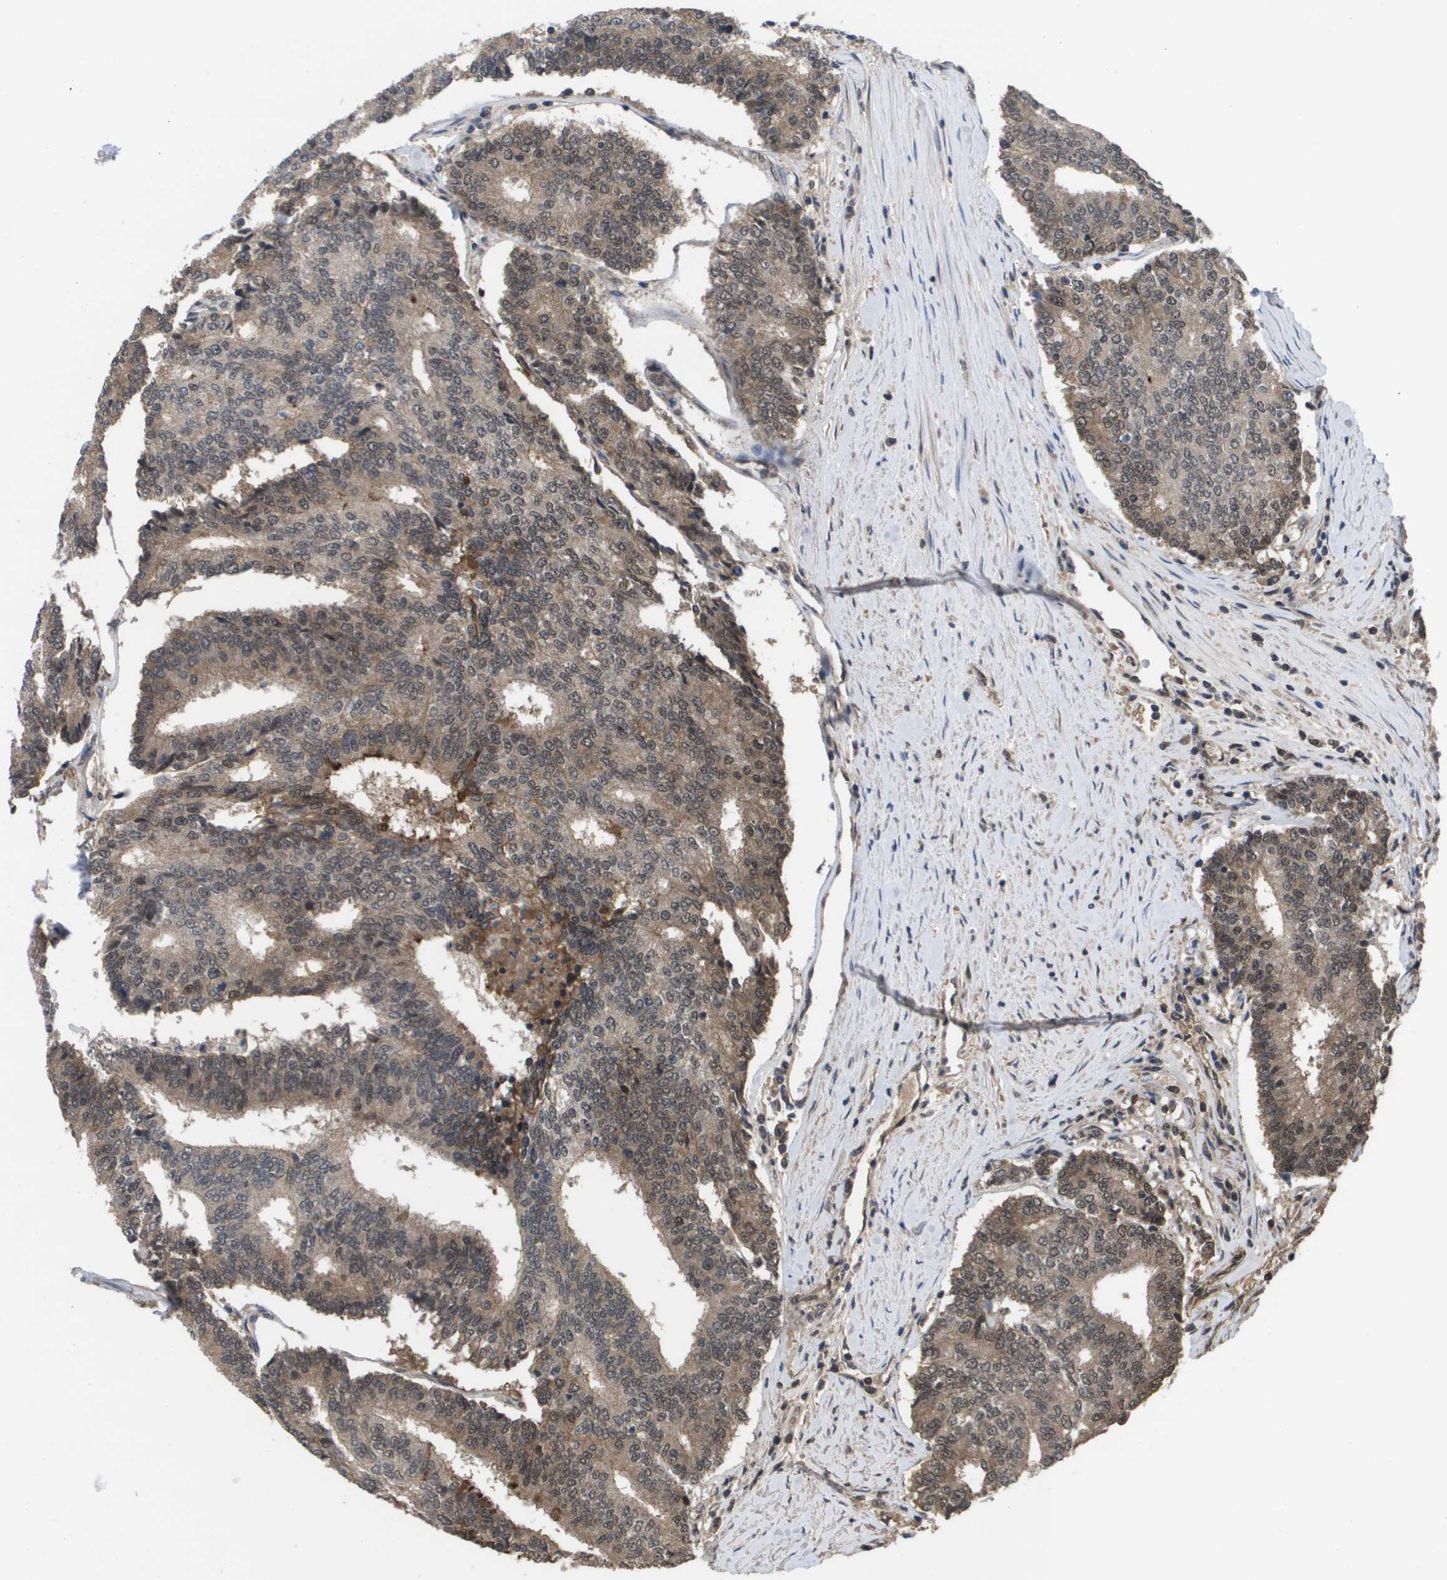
{"staining": {"intensity": "moderate", "quantity": ">75%", "location": "cytoplasmic/membranous,nuclear"}, "tissue": "prostate cancer", "cell_type": "Tumor cells", "image_type": "cancer", "snomed": [{"axis": "morphology", "description": "Normal tissue, NOS"}, {"axis": "morphology", "description": "Adenocarcinoma, High grade"}, {"axis": "topography", "description": "Prostate"}, {"axis": "topography", "description": "Seminal veicle"}], "caption": "Prostate cancer stained for a protein exhibits moderate cytoplasmic/membranous and nuclear positivity in tumor cells.", "gene": "AMBRA1", "patient": {"sex": "male", "age": 55}}